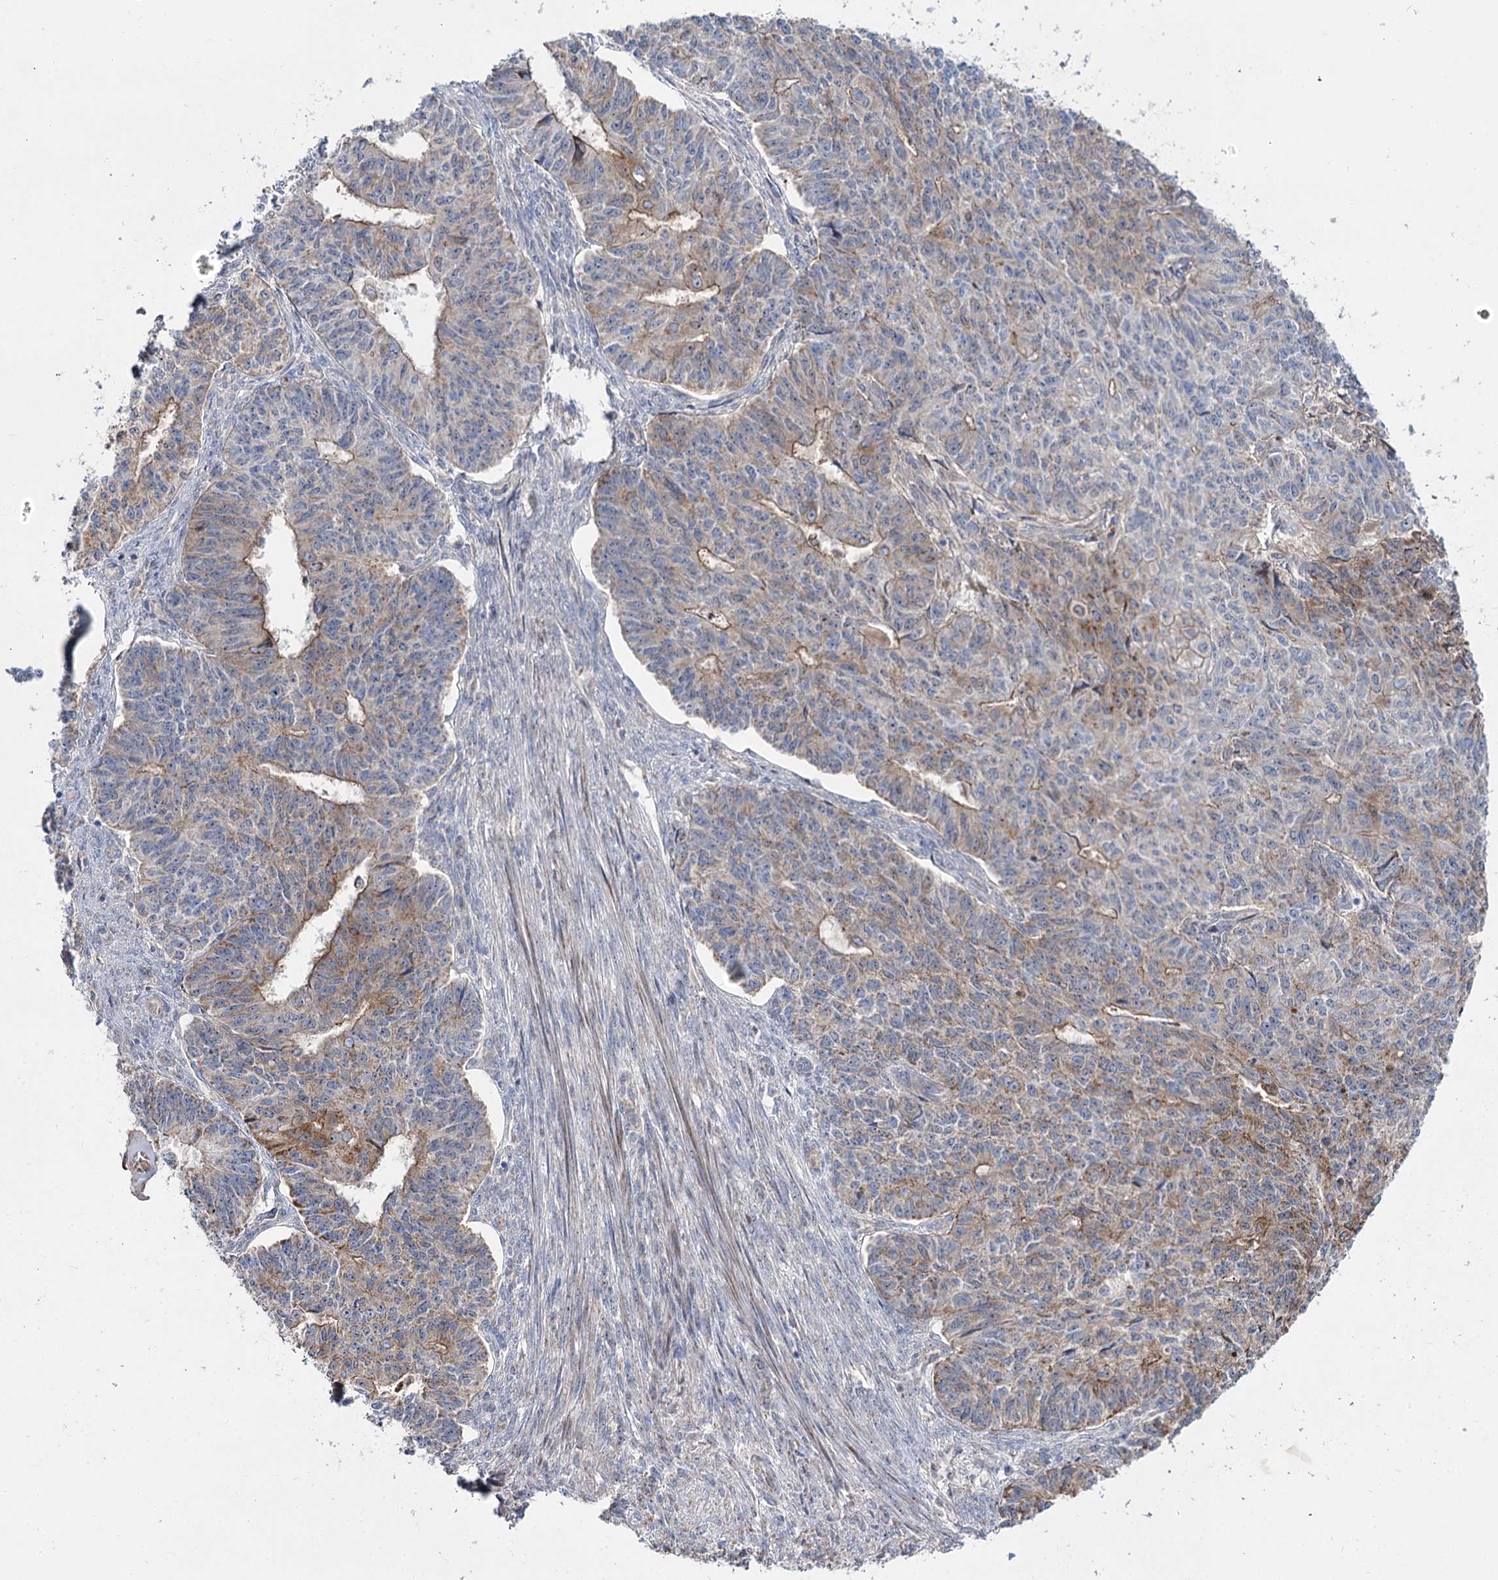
{"staining": {"intensity": "weak", "quantity": "25%-75%", "location": "cytoplasmic/membranous"}, "tissue": "endometrial cancer", "cell_type": "Tumor cells", "image_type": "cancer", "snomed": [{"axis": "morphology", "description": "Adenocarcinoma, NOS"}, {"axis": "topography", "description": "Endometrium"}], "caption": "Adenocarcinoma (endometrial) was stained to show a protein in brown. There is low levels of weak cytoplasmic/membranous staining in about 25%-75% of tumor cells.", "gene": "SUOX", "patient": {"sex": "female", "age": 32}}